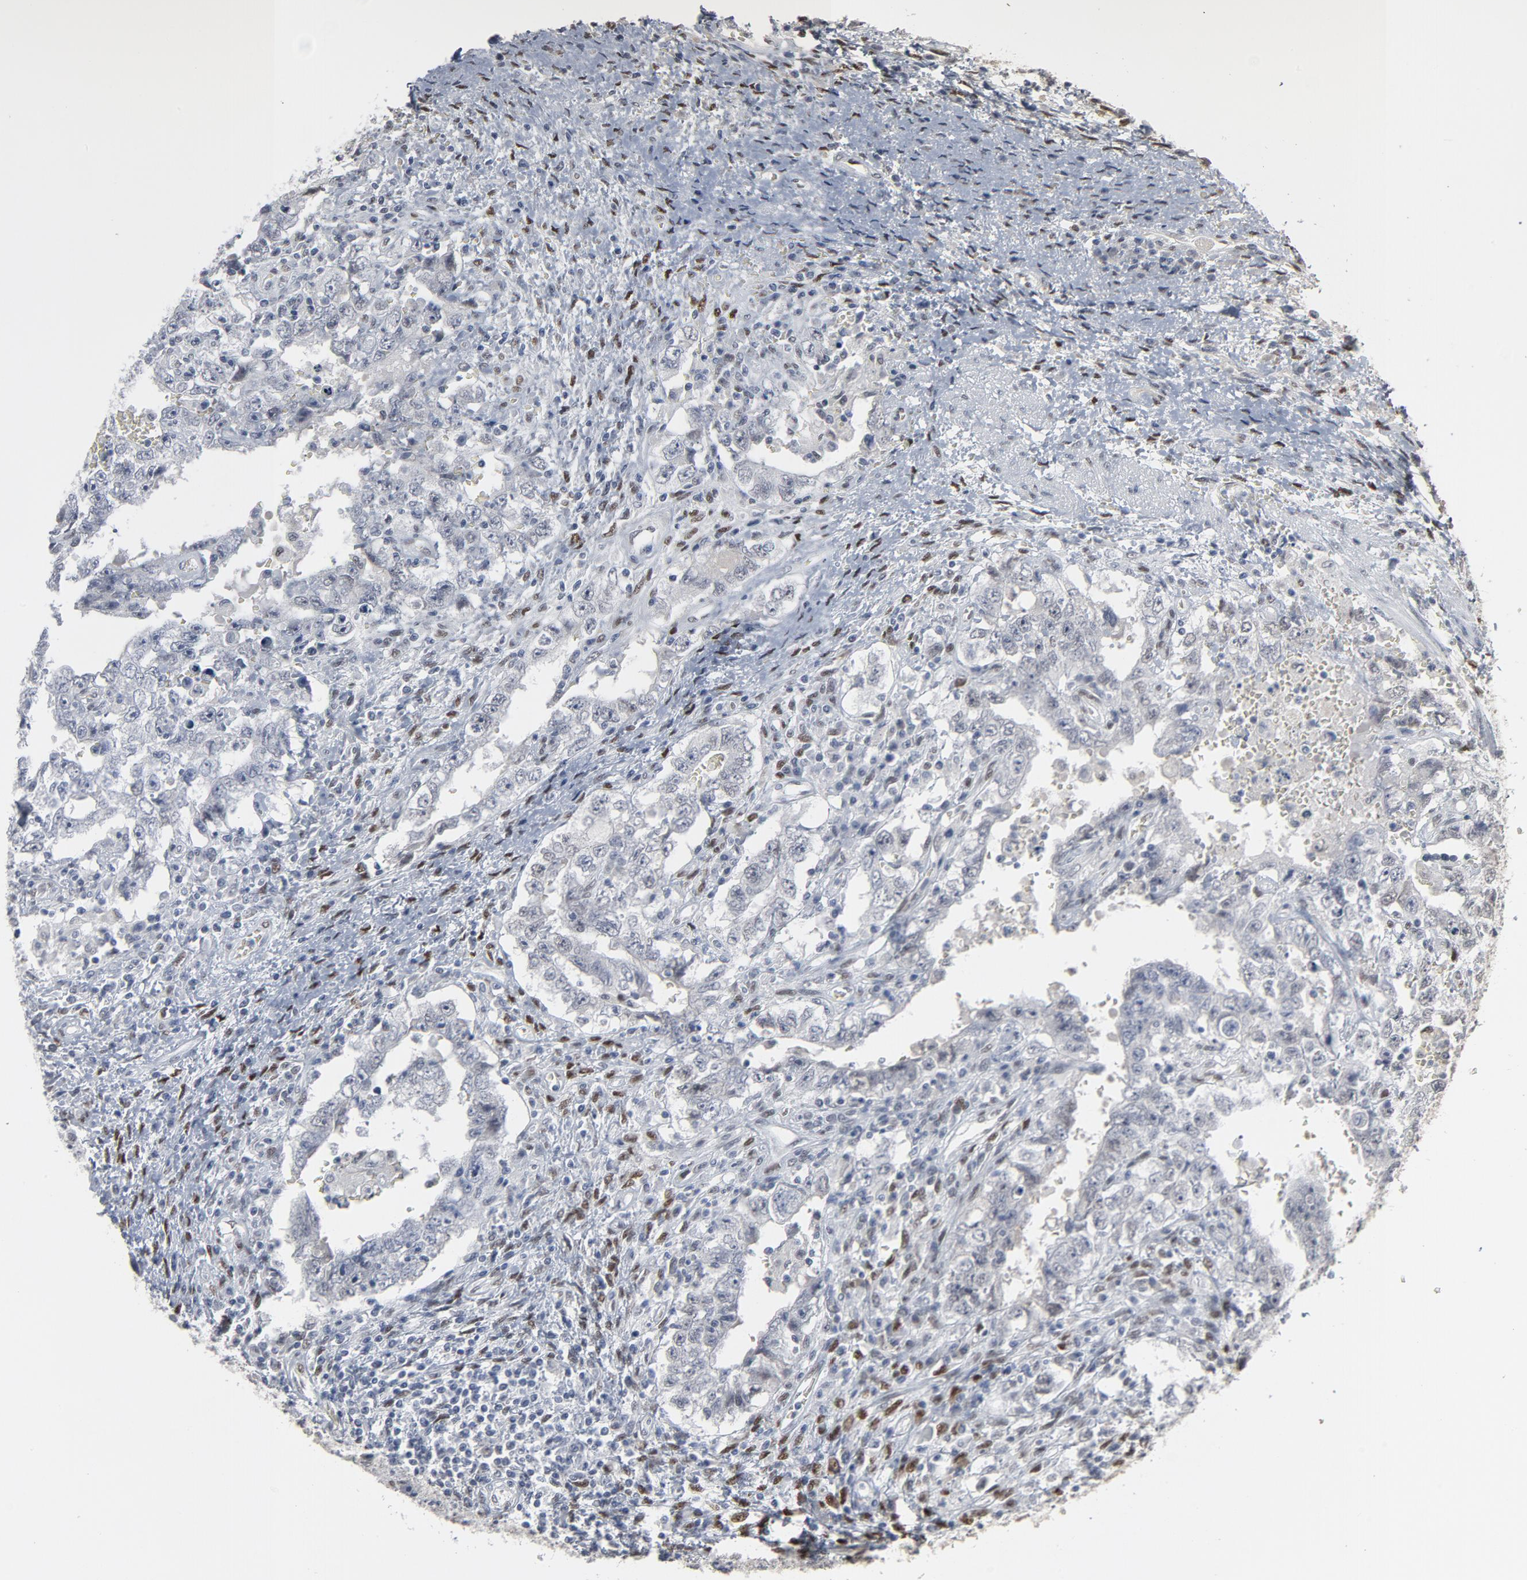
{"staining": {"intensity": "negative", "quantity": "none", "location": "none"}, "tissue": "testis cancer", "cell_type": "Tumor cells", "image_type": "cancer", "snomed": [{"axis": "morphology", "description": "Carcinoma, Embryonal, NOS"}, {"axis": "topography", "description": "Testis"}], "caption": "High magnification brightfield microscopy of testis cancer stained with DAB (brown) and counterstained with hematoxylin (blue): tumor cells show no significant staining. (Brightfield microscopy of DAB (3,3'-diaminobenzidine) immunohistochemistry (IHC) at high magnification).", "gene": "ATF7", "patient": {"sex": "male", "age": 26}}